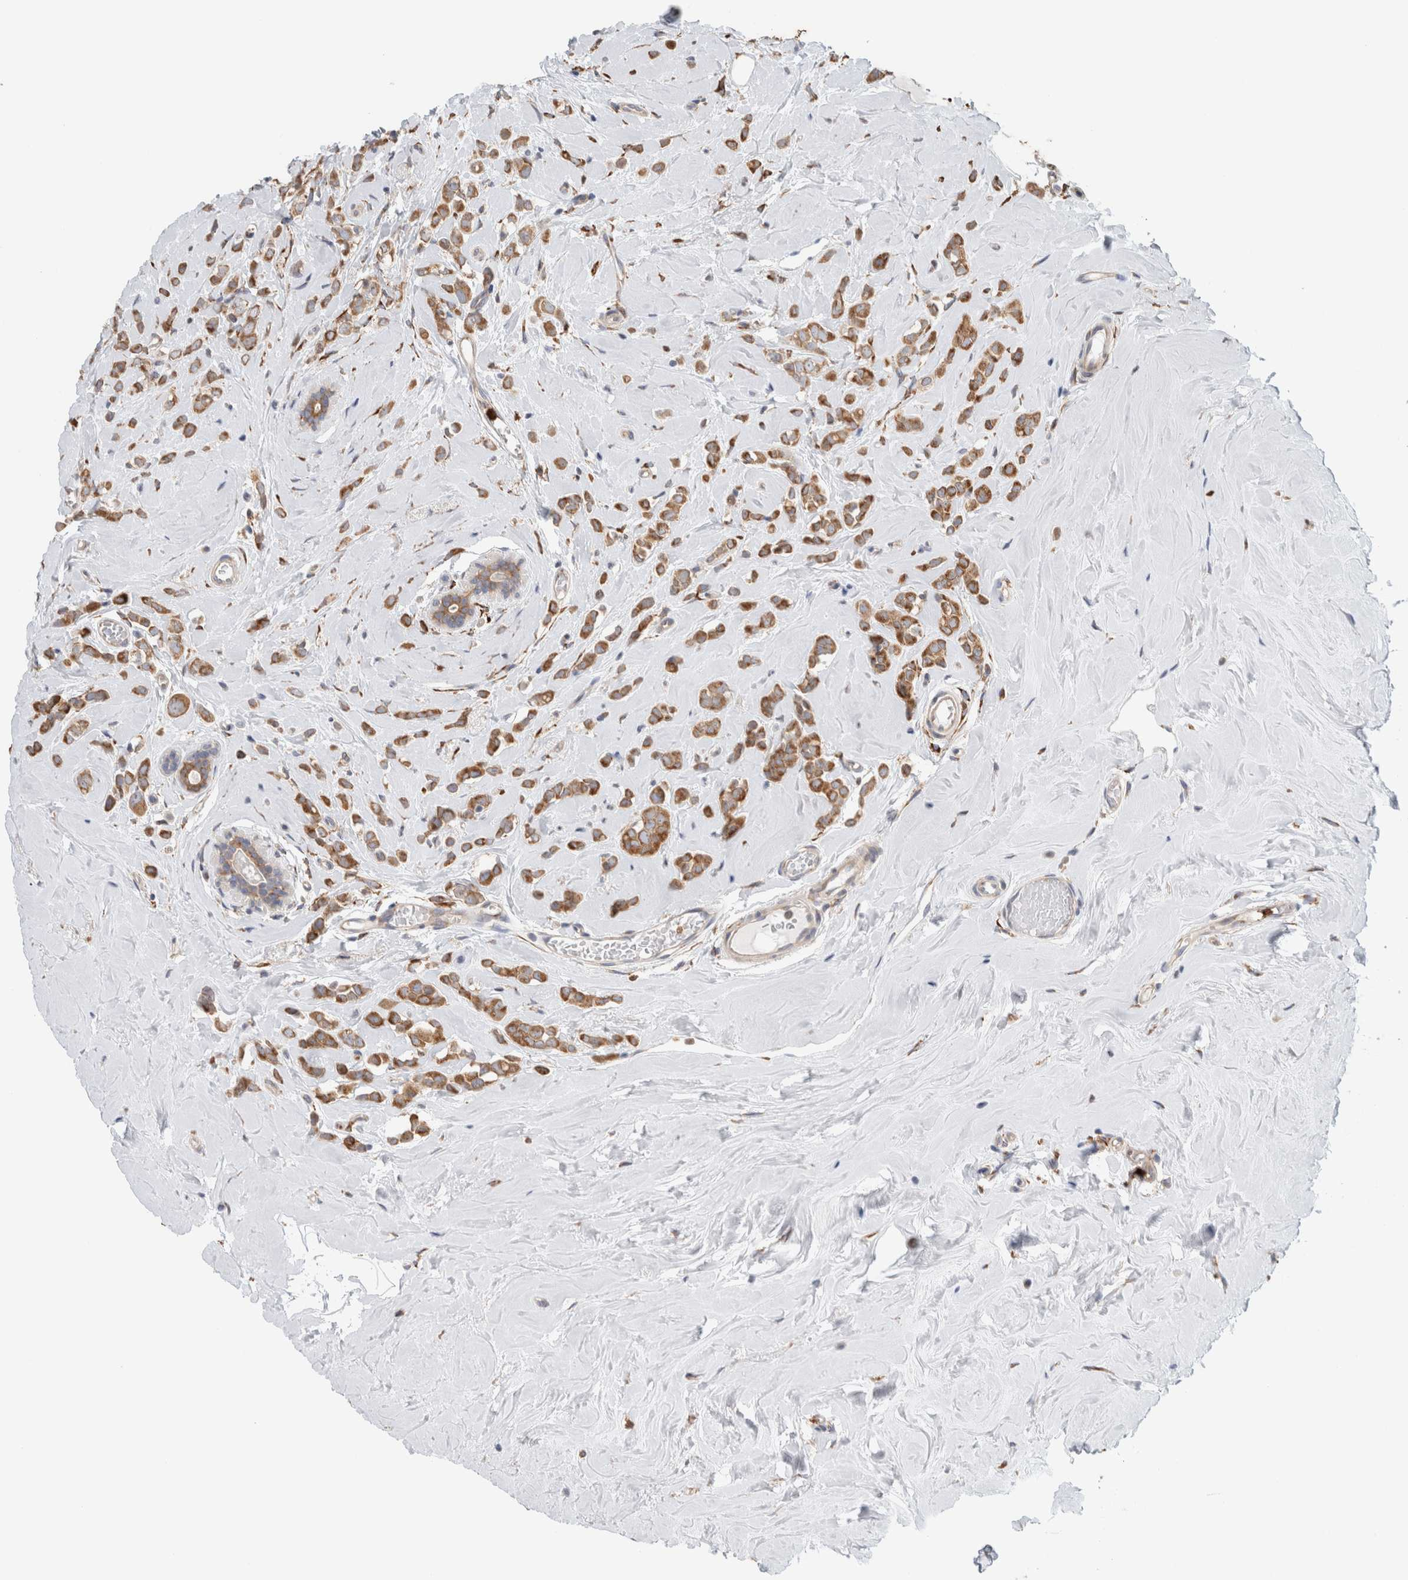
{"staining": {"intensity": "moderate", "quantity": ">75%", "location": "cytoplasmic/membranous"}, "tissue": "breast cancer", "cell_type": "Tumor cells", "image_type": "cancer", "snomed": [{"axis": "morphology", "description": "Lobular carcinoma"}, {"axis": "topography", "description": "Breast"}], "caption": "Brown immunohistochemical staining in human breast cancer shows moderate cytoplasmic/membranous positivity in about >75% of tumor cells.", "gene": "P4HA1", "patient": {"sex": "female", "age": 47}}